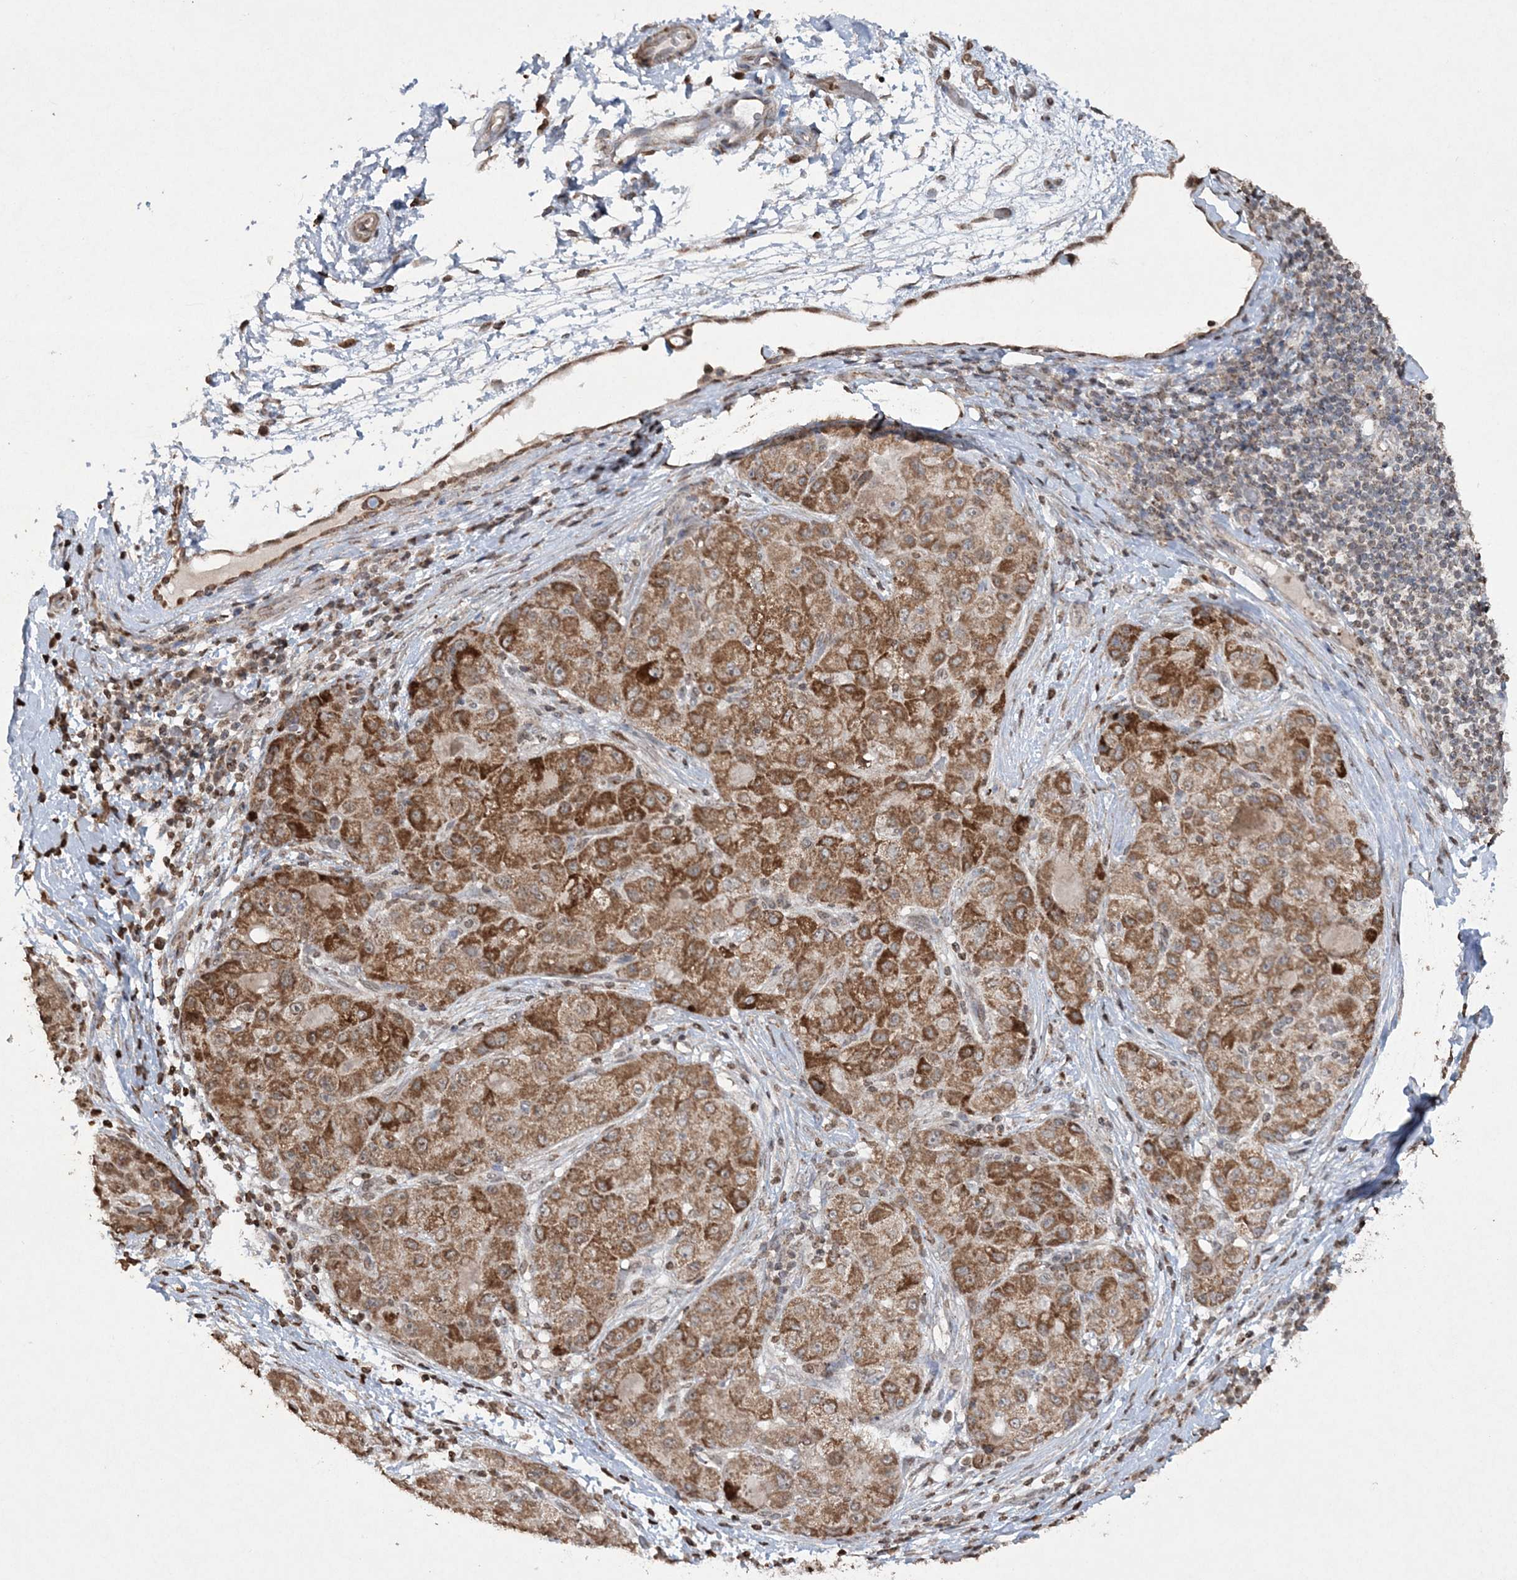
{"staining": {"intensity": "moderate", "quantity": ">75%", "location": "cytoplasmic/membranous"}, "tissue": "liver cancer", "cell_type": "Tumor cells", "image_type": "cancer", "snomed": [{"axis": "morphology", "description": "Carcinoma, Hepatocellular, NOS"}, {"axis": "topography", "description": "Liver"}], "caption": "Brown immunohistochemical staining in human liver cancer displays moderate cytoplasmic/membranous positivity in about >75% of tumor cells.", "gene": "TTC7A", "patient": {"sex": "male", "age": 80}}